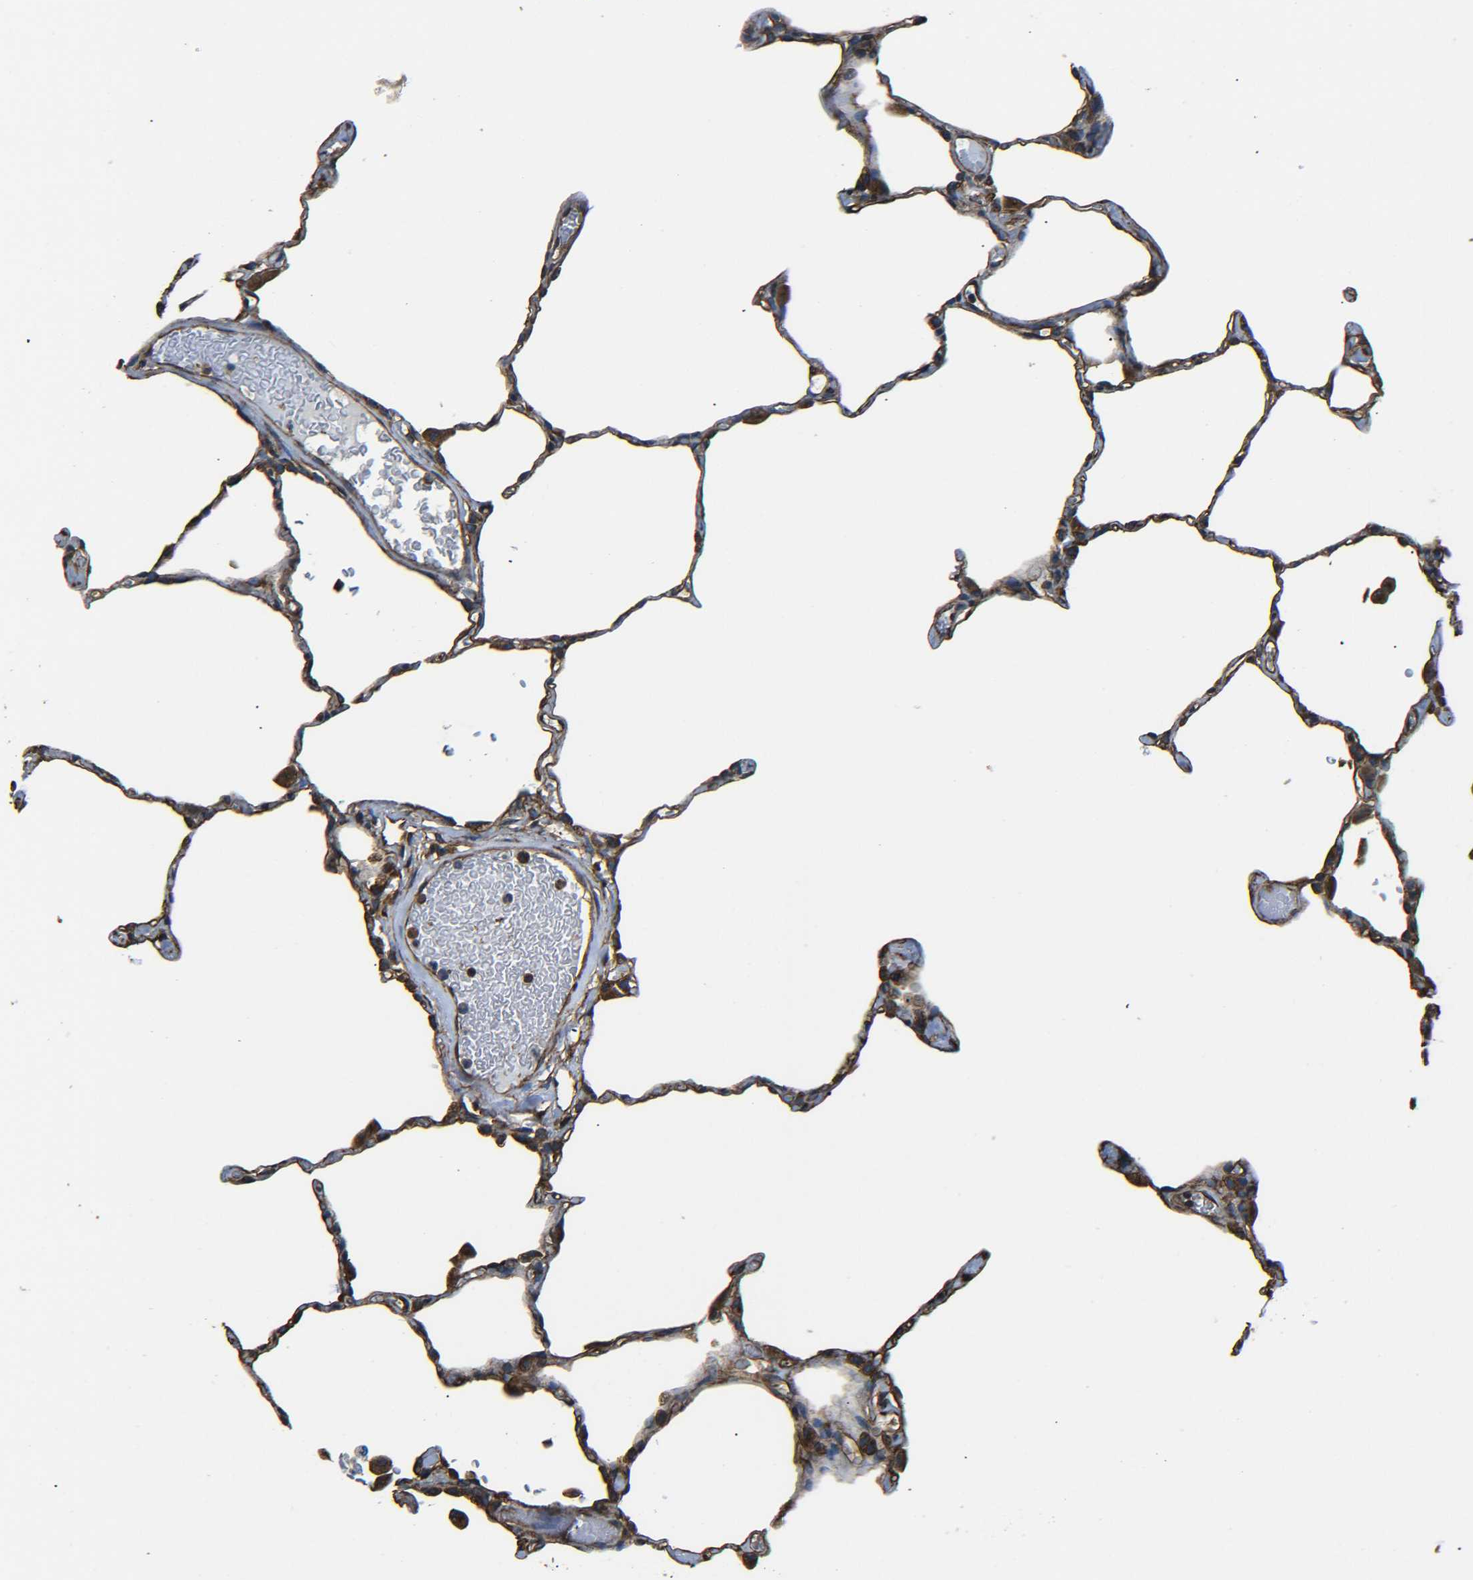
{"staining": {"intensity": "strong", "quantity": "25%-75%", "location": "cytoplasmic/membranous"}, "tissue": "lung", "cell_type": "Alveolar cells", "image_type": "normal", "snomed": [{"axis": "morphology", "description": "Normal tissue, NOS"}, {"axis": "topography", "description": "Lung"}], "caption": "Alveolar cells show strong cytoplasmic/membranous staining in approximately 25%-75% of cells in benign lung.", "gene": "TUBB", "patient": {"sex": "female", "age": 49}}